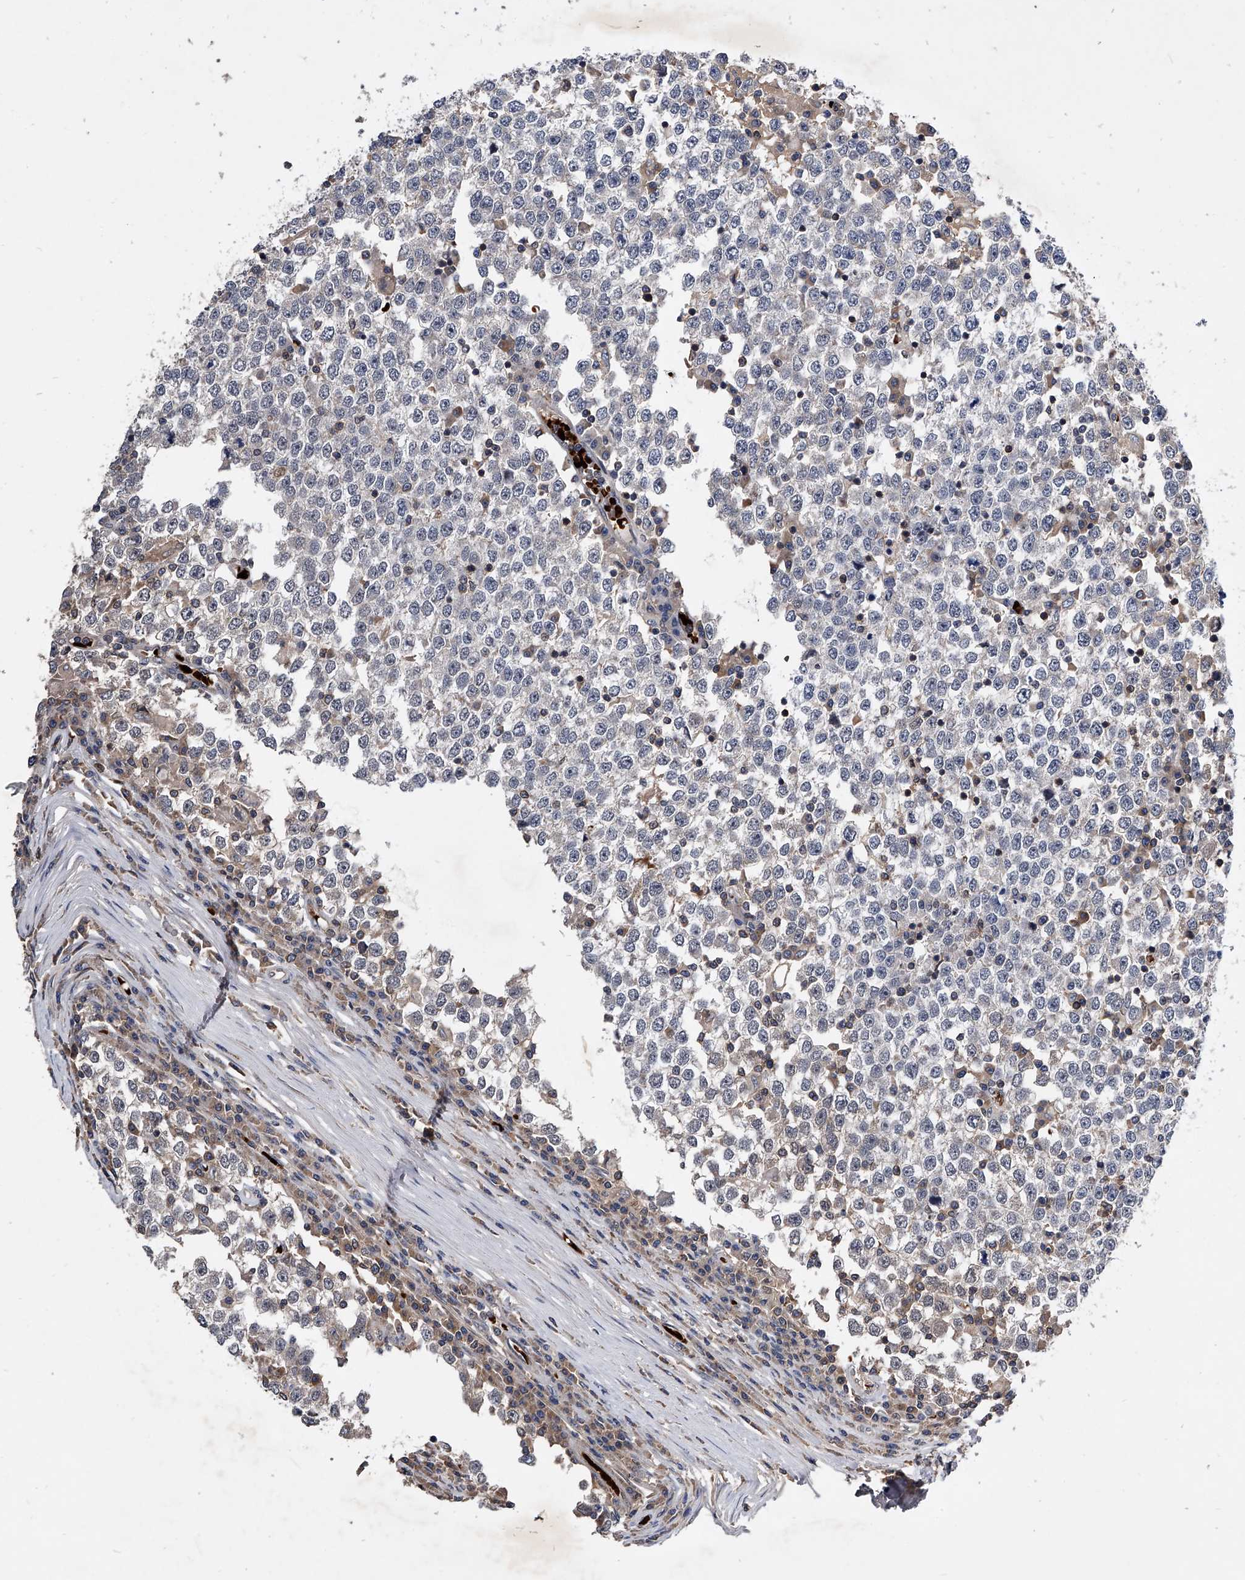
{"staining": {"intensity": "negative", "quantity": "none", "location": "none"}, "tissue": "testis cancer", "cell_type": "Tumor cells", "image_type": "cancer", "snomed": [{"axis": "morphology", "description": "Seminoma, NOS"}, {"axis": "topography", "description": "Testis"}], "caption": "There is no significant expression in tumor cells of testis cancer. (Immunohistochemistry, brightfield microscopy, high magnification).", "gene": "ZNF30", "patient": {"sex": "male", "age": 65}}